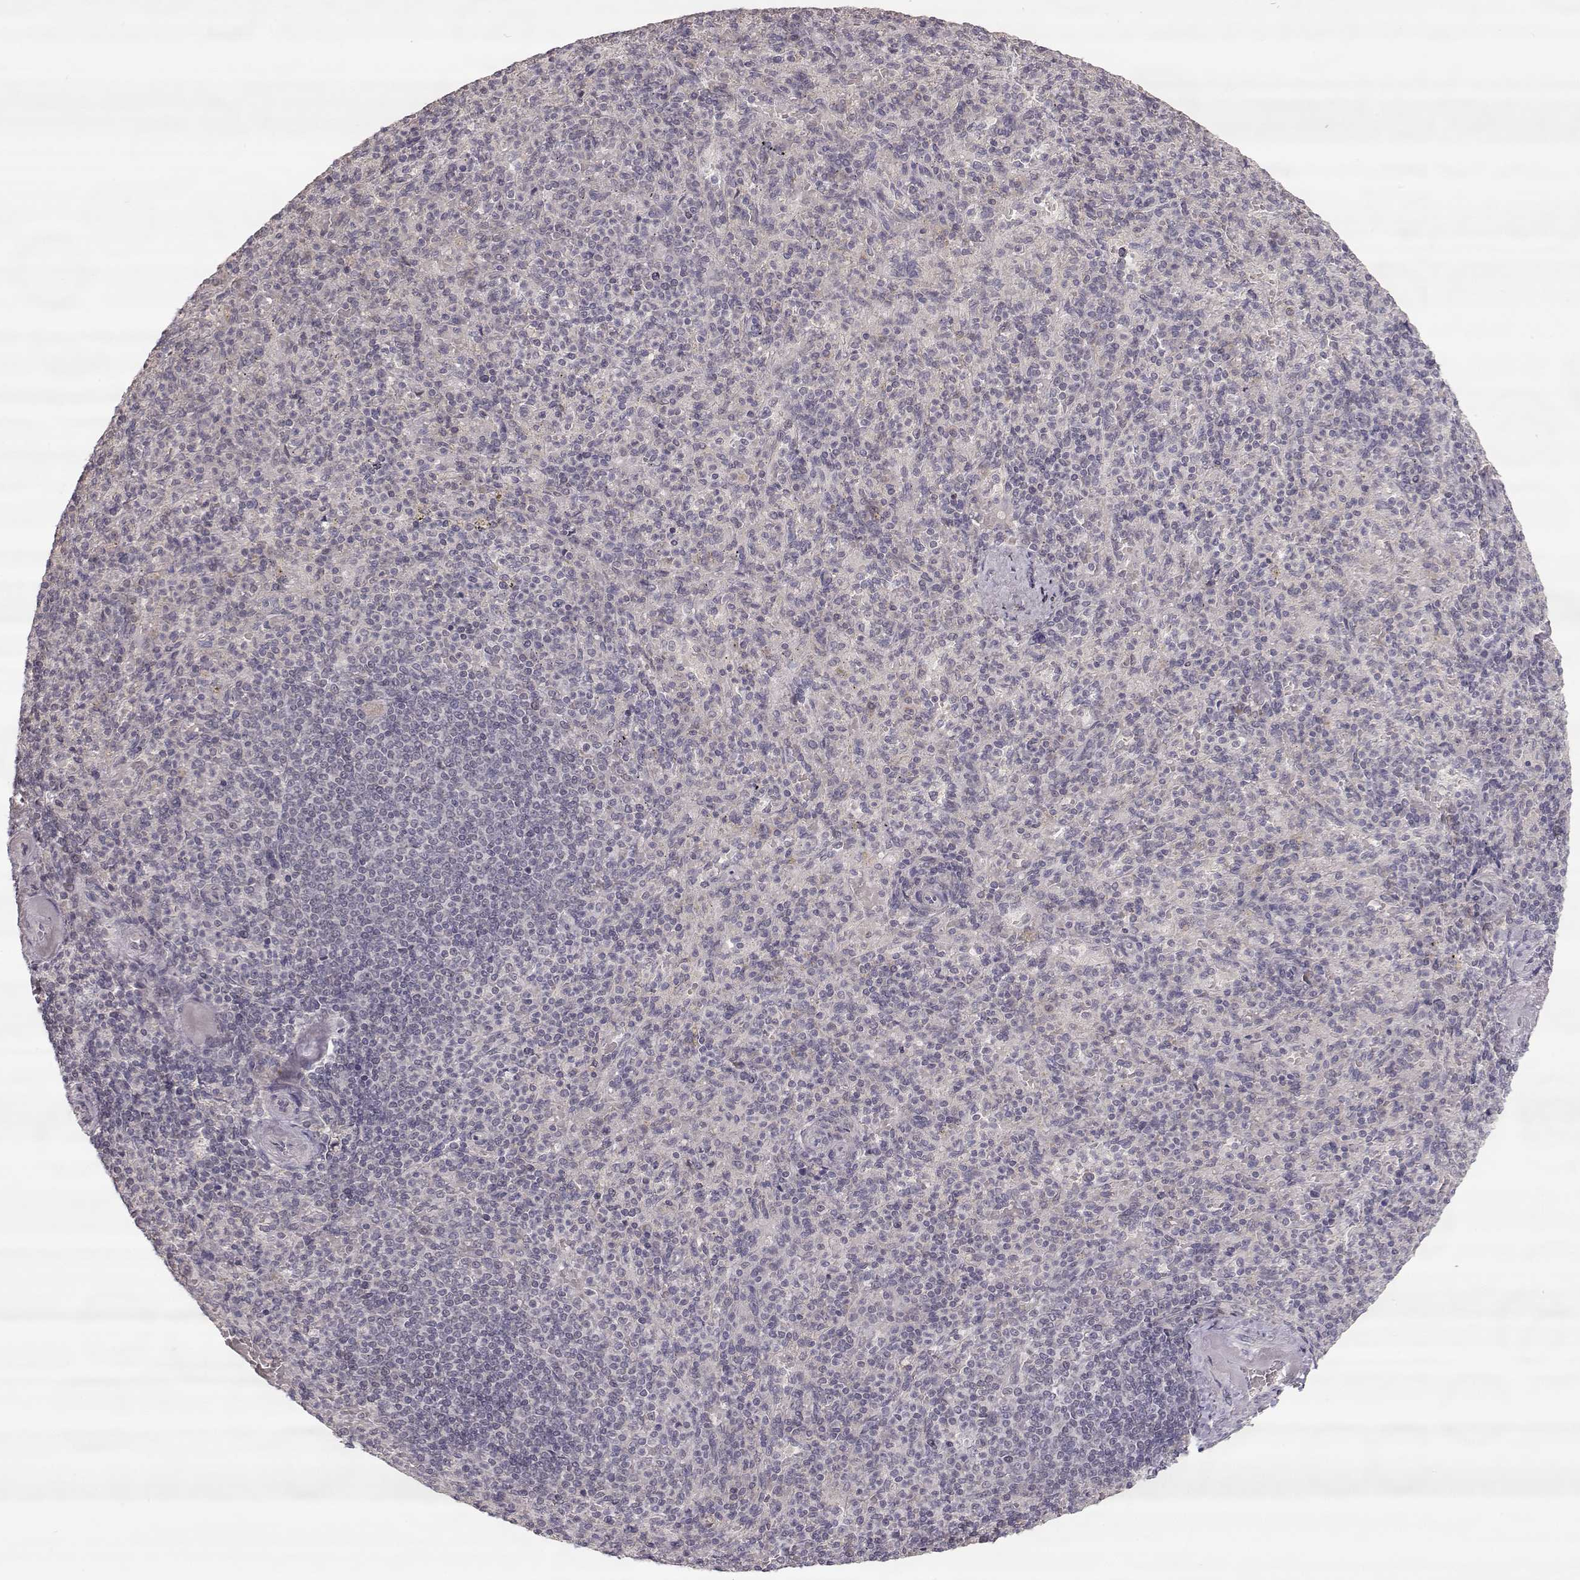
{"staining": {"intensity": "negative", "quantity": "none", "location": "none"}, "tissue": "spleen", "cell_type": "Cells in red pulp", "image_type": "normal", "snomed": [{"axis": "morphology", "description": "Normal tissue, NOS"}, {"axis": "topography", "description": "Spleen"}], "caption": "Histopathology image shows no protein staining in cells in red pulp of benign spleen. (Immunohistochemistry, brightfield microscopy, high magnification).", "gene": "PNMT", "patient": {"sex": "female", "age": 74}}